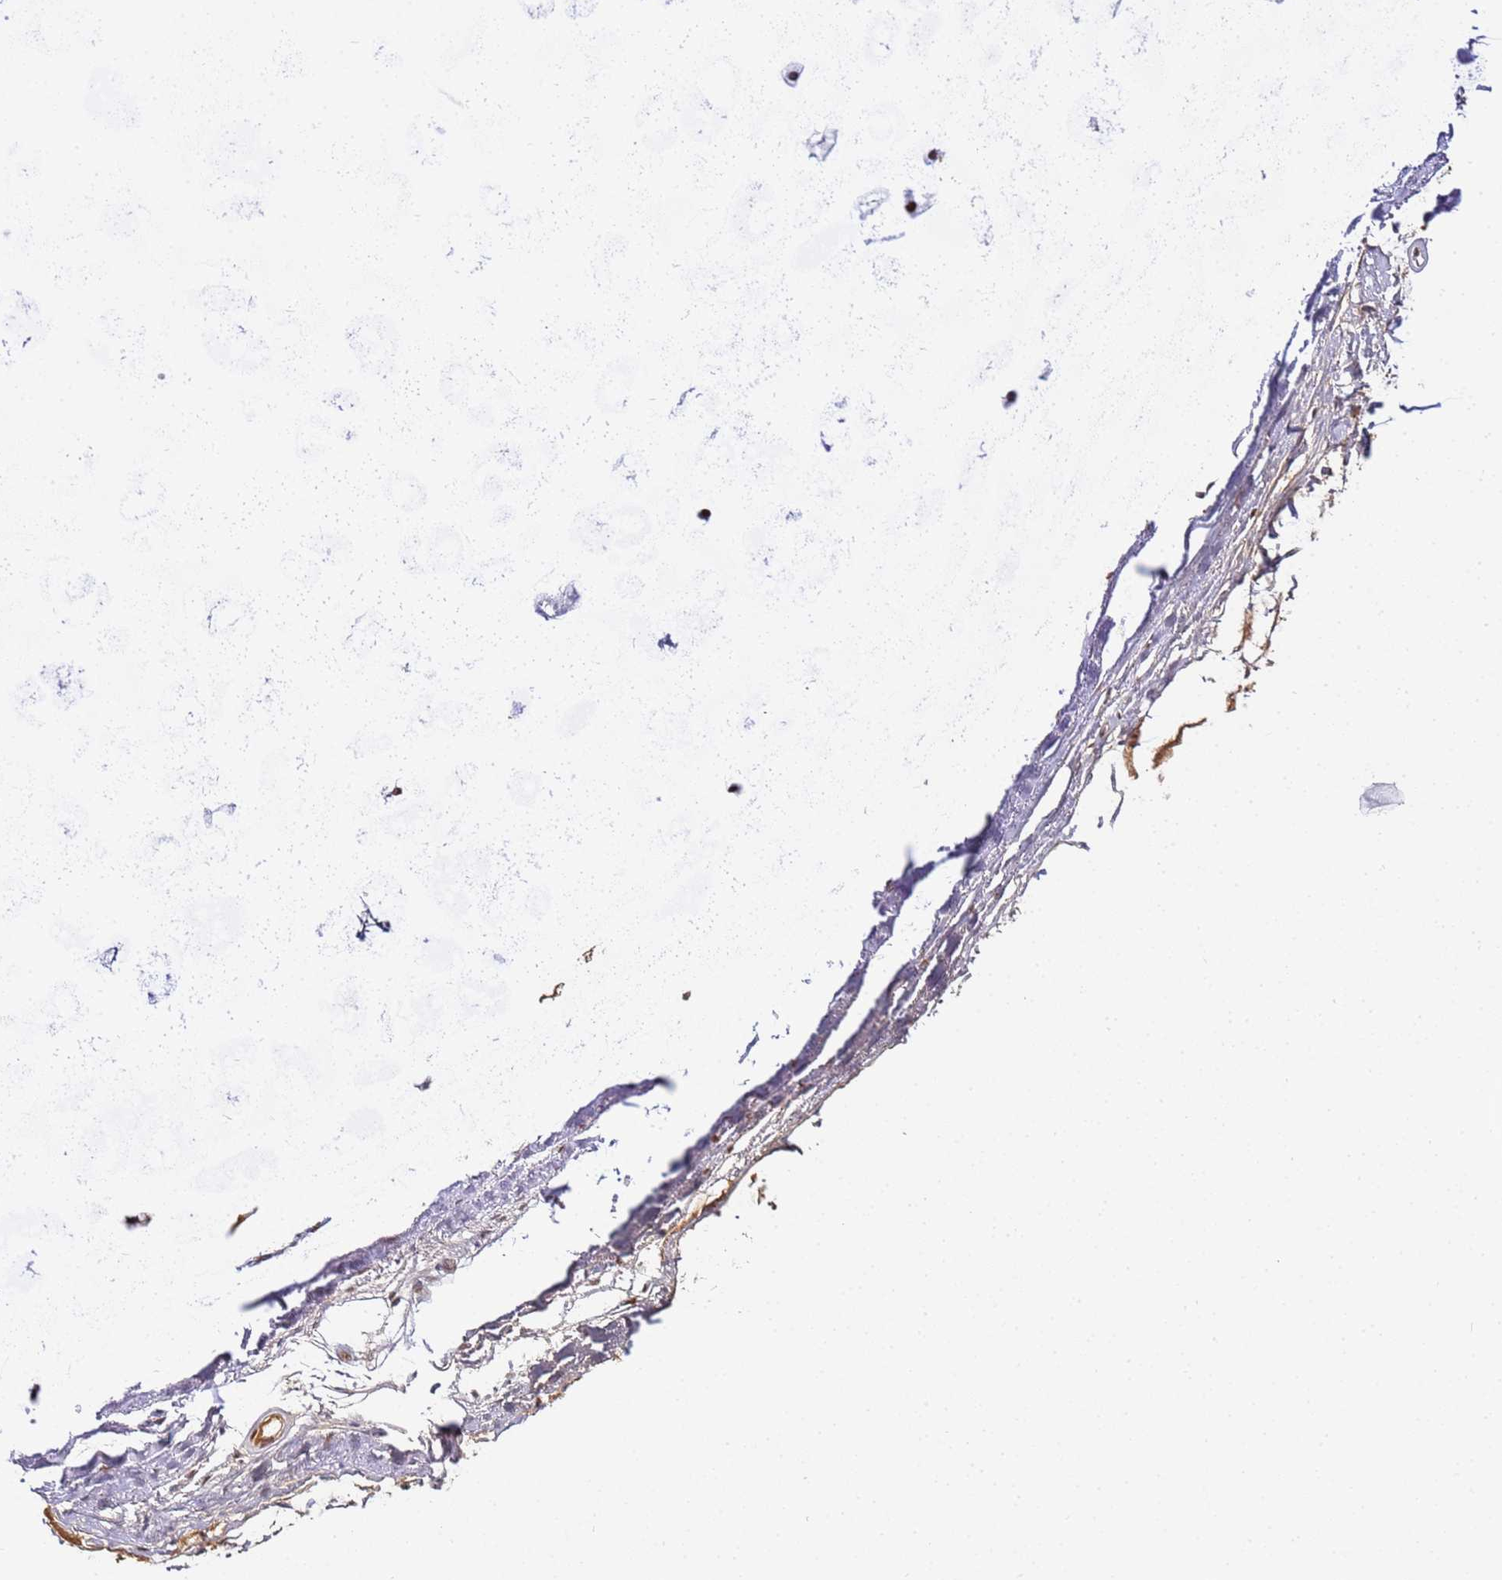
{"staining": {"intensity": "negative", "quantity": "none", "location": "none"}, "tissue": "soft tissue", "cell_type": "Fibroblasts", "image_type": "normal", "snomed": [{"axis": "morphology", "description": "Normal tissue, NOS"}, {"axis": "topography", "description": "Bronchus"}], "caption": "A histopathology image of soft tissue stained for a protein demonstrates no brown staining in fibroblasts. (DAB (3,3'-diaminobenzidine) immunohistochemistry (IHC), high magnification).", "gene": "RBM12", "patient": {"sex": "male", "age": 66}}